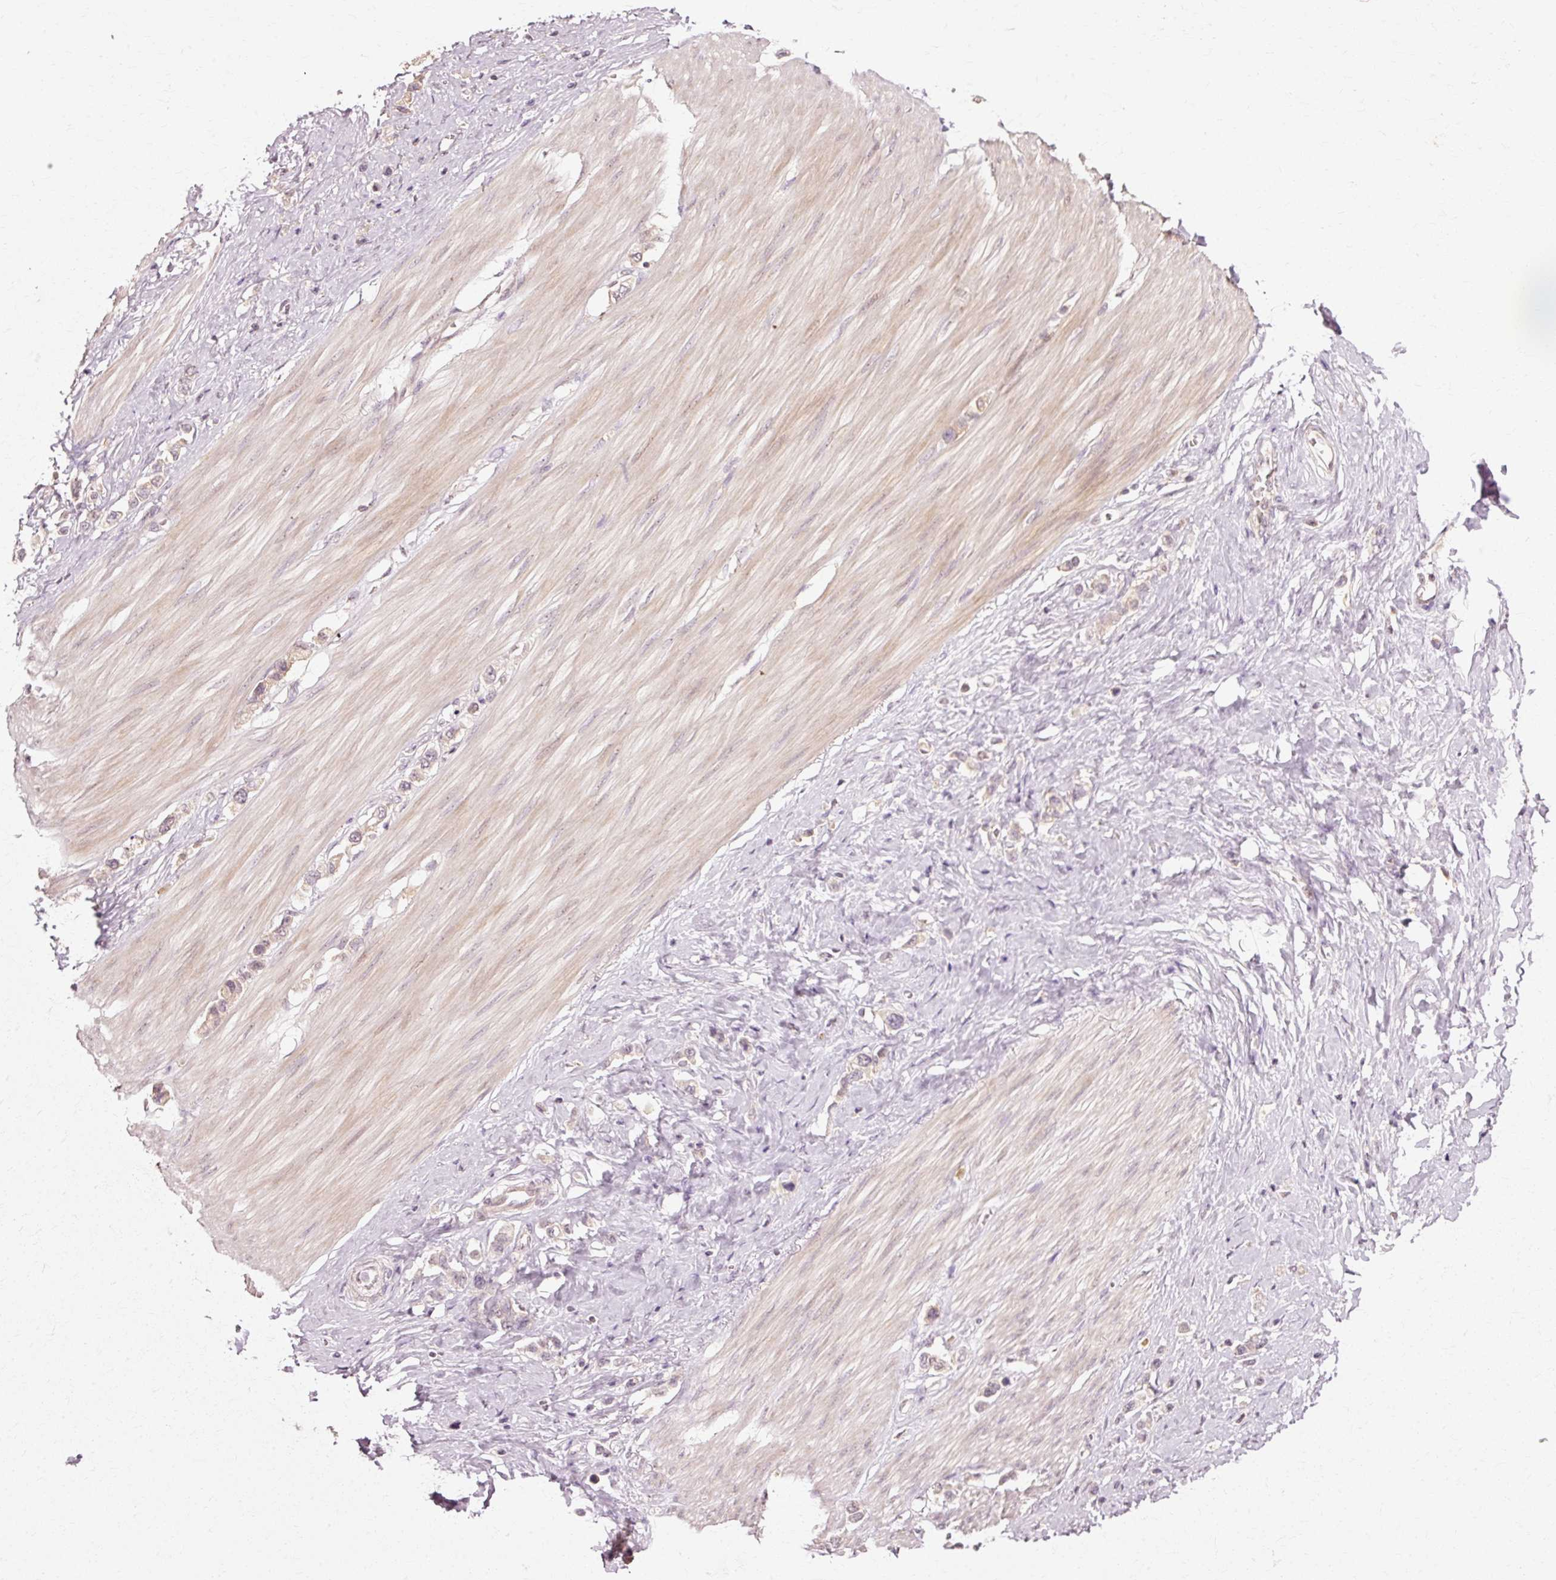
{"staining": {"intensity": "weak", "quantity": ">75%", "location": "cytoplasmic/membranous"}, "tissue": "stomach cancer", "cell_type": "Tumor cells", "image_type": "cancer", "snomed": [{"axis": "morphology", "description": "Adenocarcinoma, NOS"}, {"axis": "topography", "description": "Stomach"}], "caption": "Weak cytoplasmic/membranous expression is seen in approximately >75% of tumor cells in stomach cancer.", "gene": "RGPD5", "patient": {"sex": "female", "age": 65}}